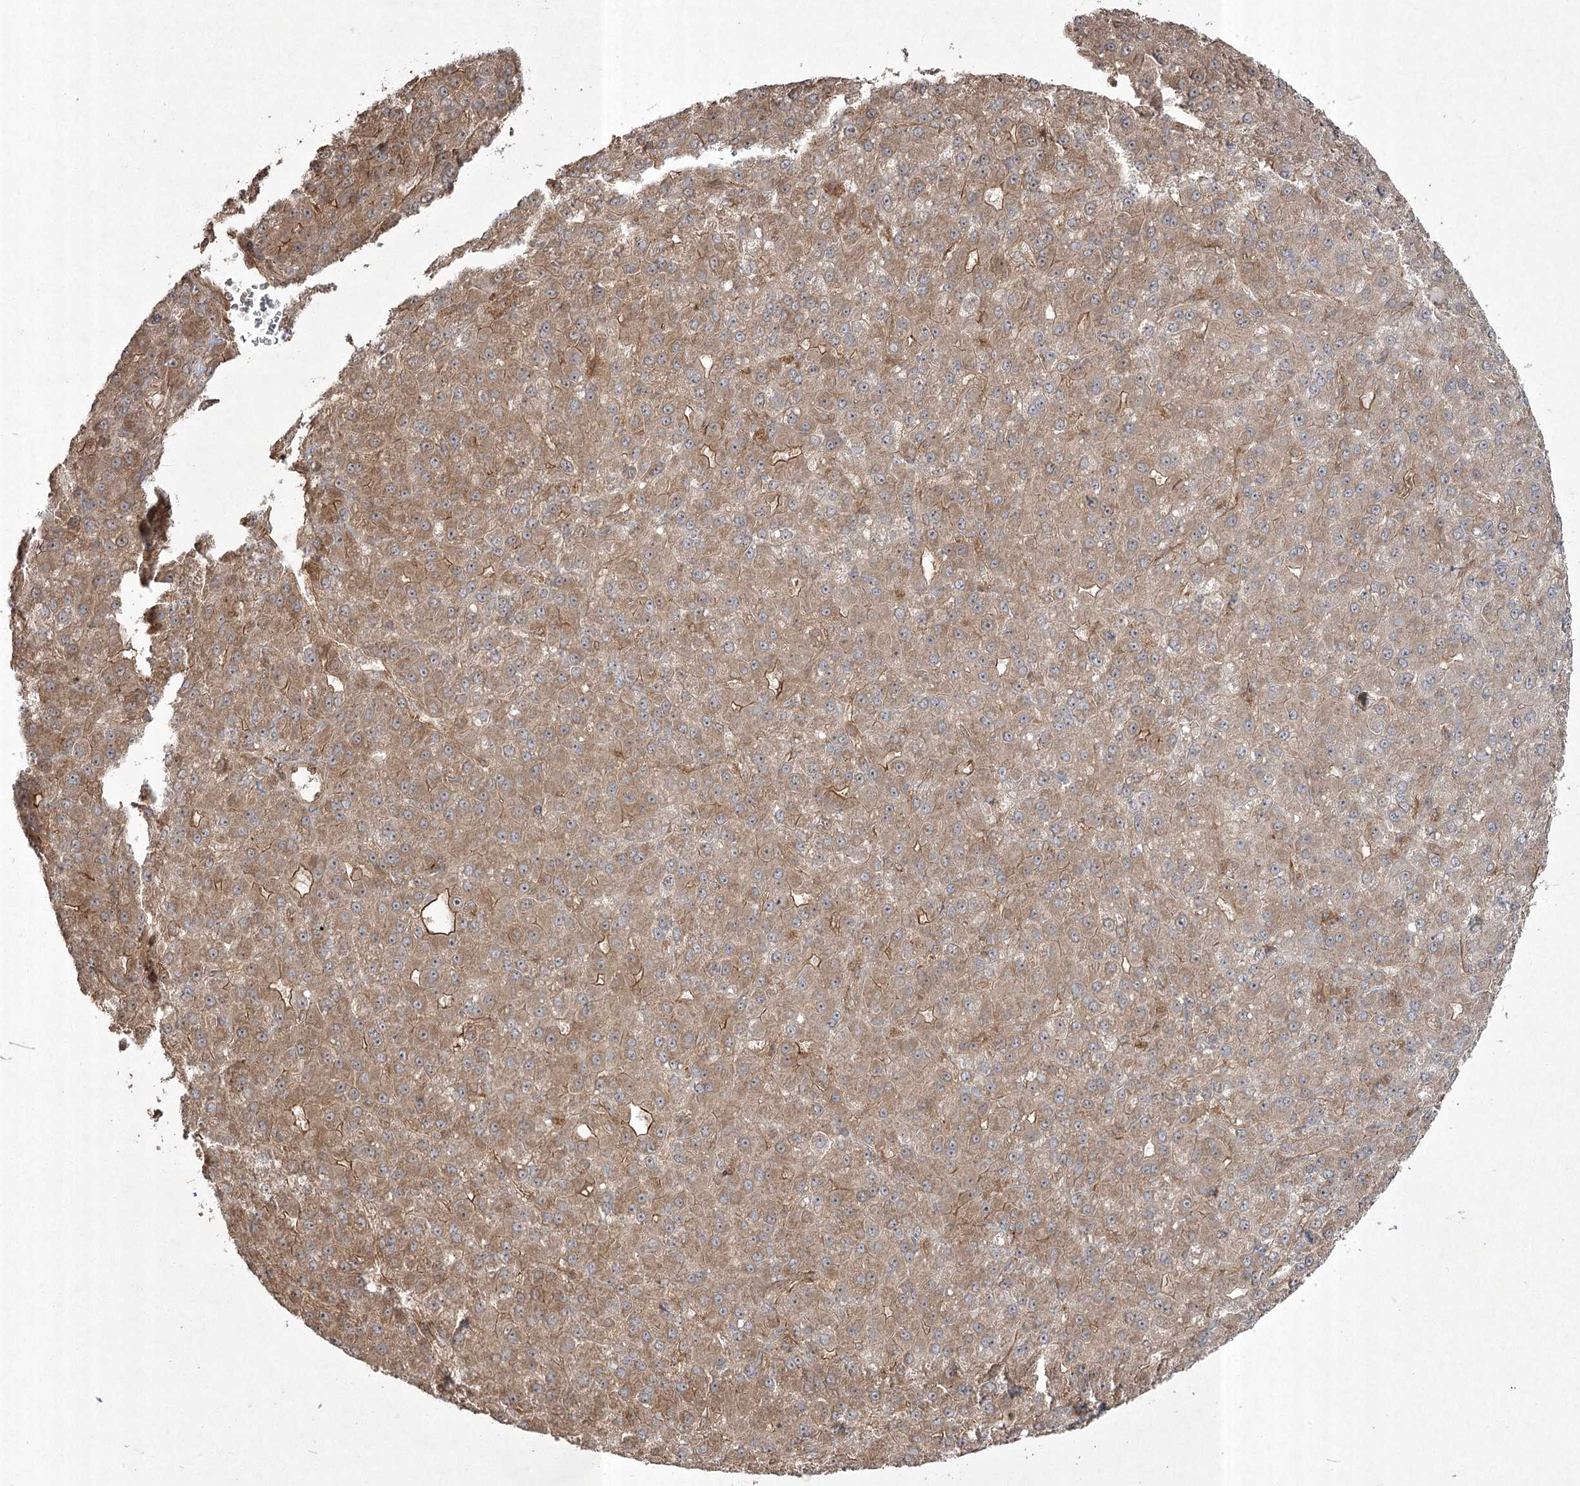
{"staining": {"intensity": "moderate", "quantity": "25%-75%", "location": "cytoplasmic/membranous"}, "tissue": "liver cancer", "cell_type": "Tumor cells", "image_type": "cancer", "snomed": [{"axis": "morphology", "description": "Carcinoma, Hepatocellular, NOS"}, {"axis": "topography", "description": "Liver"}], "caption": "Protein expression analysis of liver cancer shows moderate cytoplasmic/membranous positivity in about 25%-75% of tumor cells.", "gene": "CPLANE1", "patient": {"sex": "male", "age": 67}}